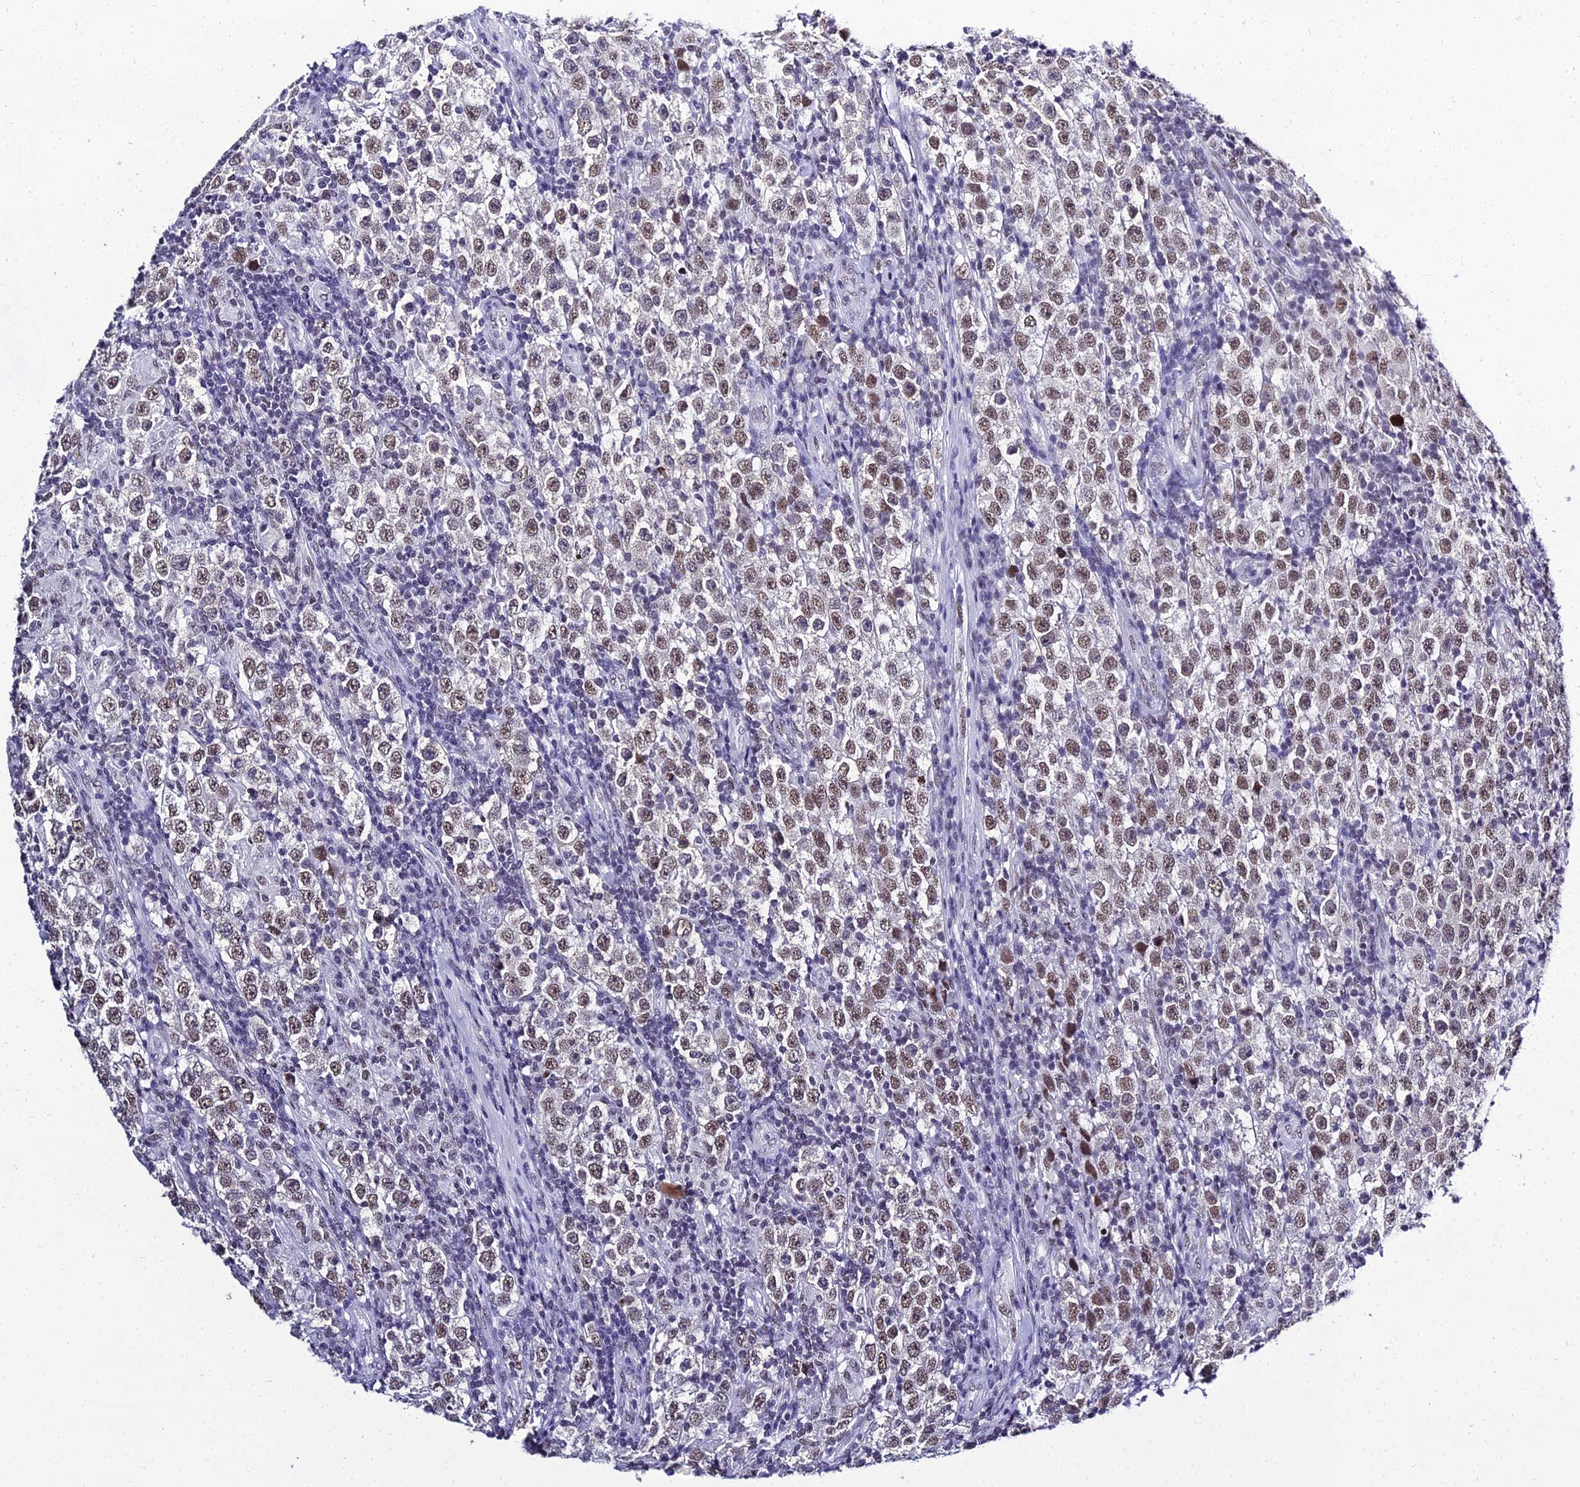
{"staining": {"intensity": "moderate", "quantity": ">75%", "location": "nuclear"}, "tissue": "testis cancer", "cell_type": "Tumor cells", "image_type": "cancer", "snomed": [{"axis": "morphology", "description": "Normal tissue, NOS"}, {"axis": "morphology", "description": "Urothelial carcinoma, High grade"}, {"axis": "morphology", "description": "Seminoma, NOS"}, {"axis": "morphology", "description": "Carcinoma, Embryonal, NOS"}, {"axis": "topography", "description": "Urinary bladder"}, {"axis": "topography", "description": "Testis"}], "caption": "Brown immunohistochemical staining in testis high-grade urothelial carcinoma displays moderate nuclear expression in about >75% of tumor cells.", "gene": "PPP4R2", "patient": {"sex": "male", "age": 41}}